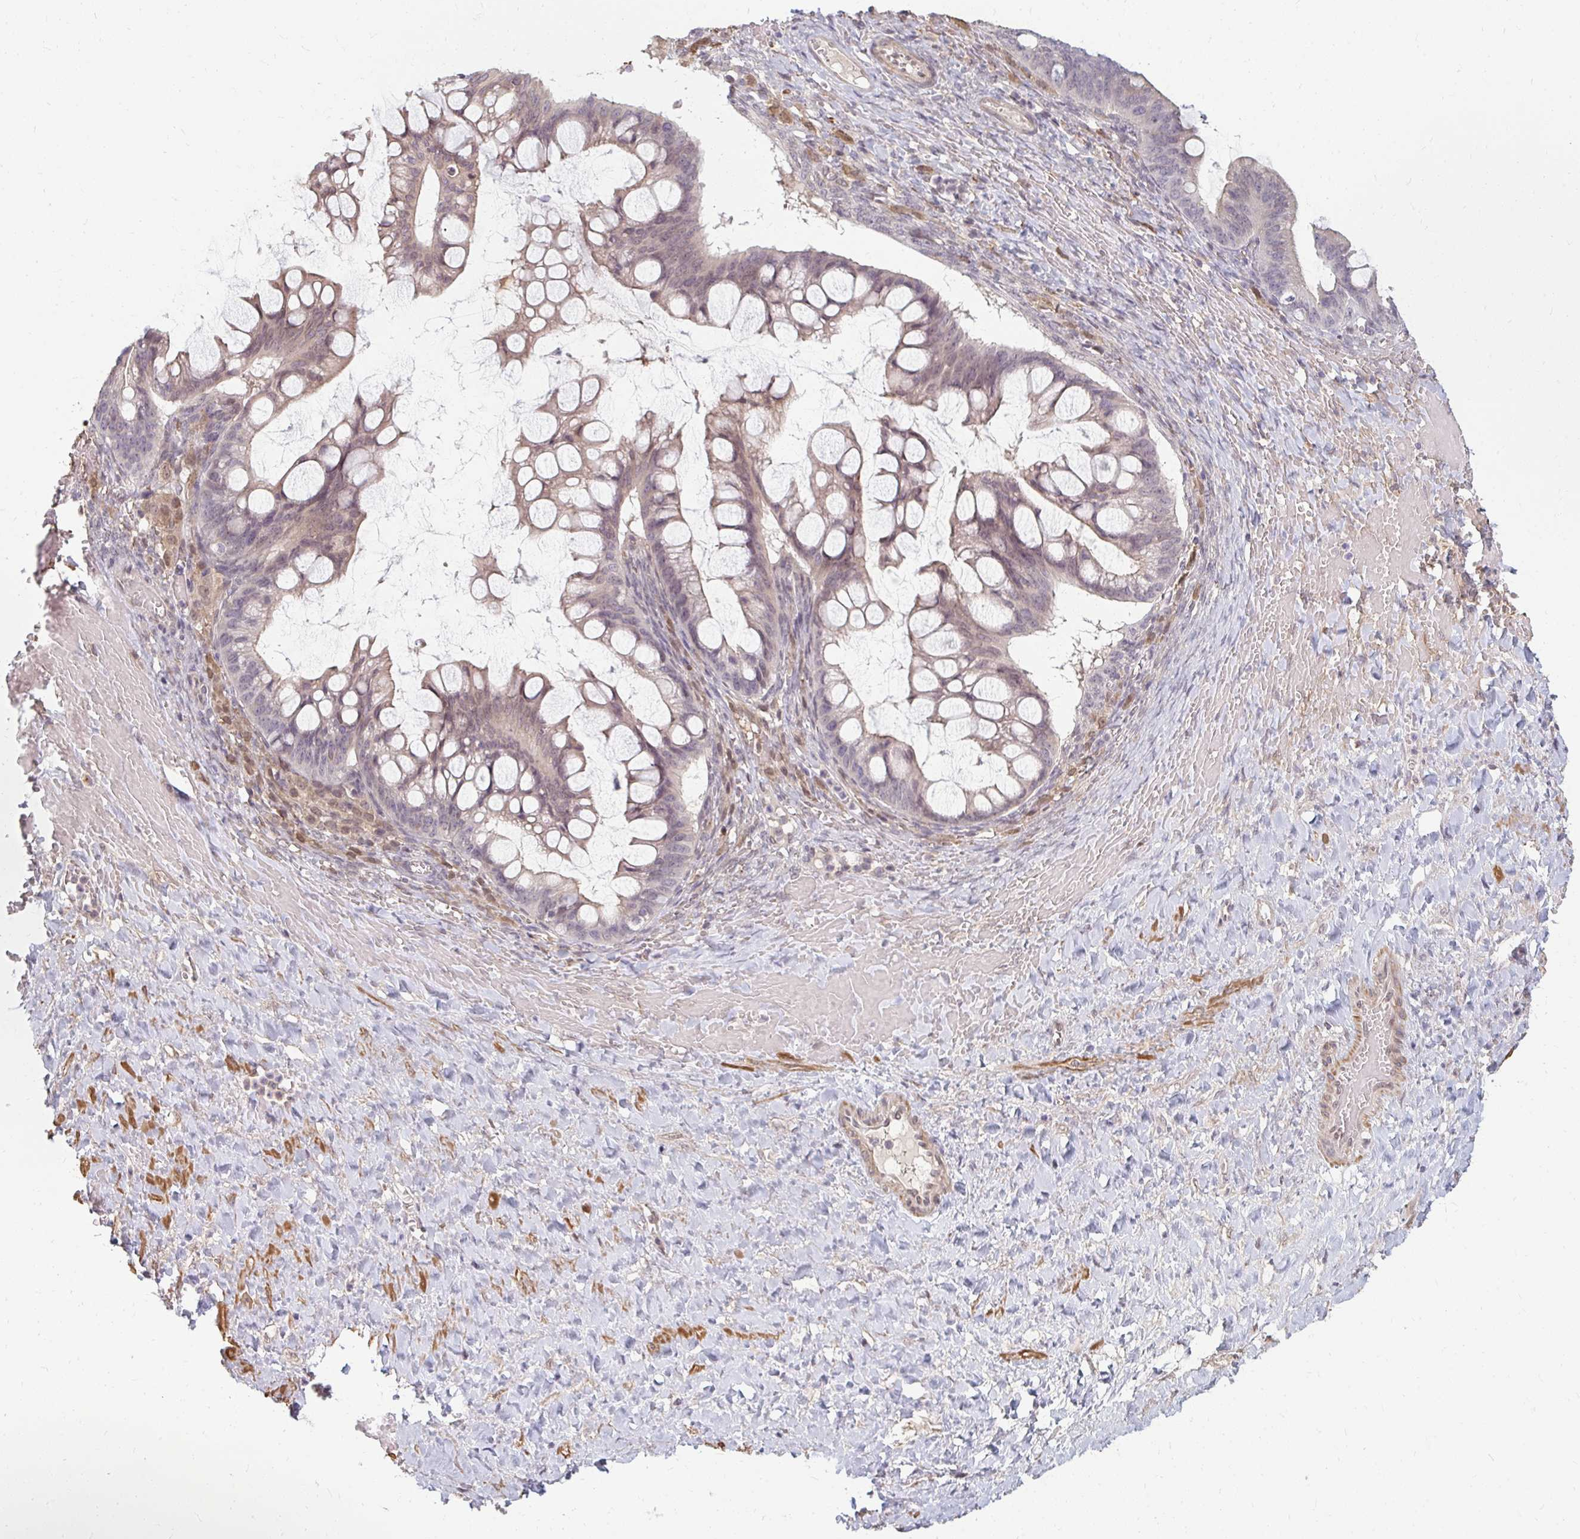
{"staining": {"intensity": "weak", "quantity": "<25%", "location": "cytoplasmic/membranous"}, "tissue": "ovarian cancer", "cell_type": "Tumor cells", "image_type": "cancer", "snomed": [{"axis": "morphology", "description": "Cystadenocarcinoma, mucinous, NOS"}, {"axis": "topography", "description": "Ovary"}], "caption": "Protein analysis of ovarian cancer (mucinous cystadenocarcinoma) reveals no significant positivity in tumor cells. (DAB (3,3'-diaminobenzidine) immunohistochemistry, high magnification).", "gene": "GPC5", "patient": {"sex": "female", "age": 73}}